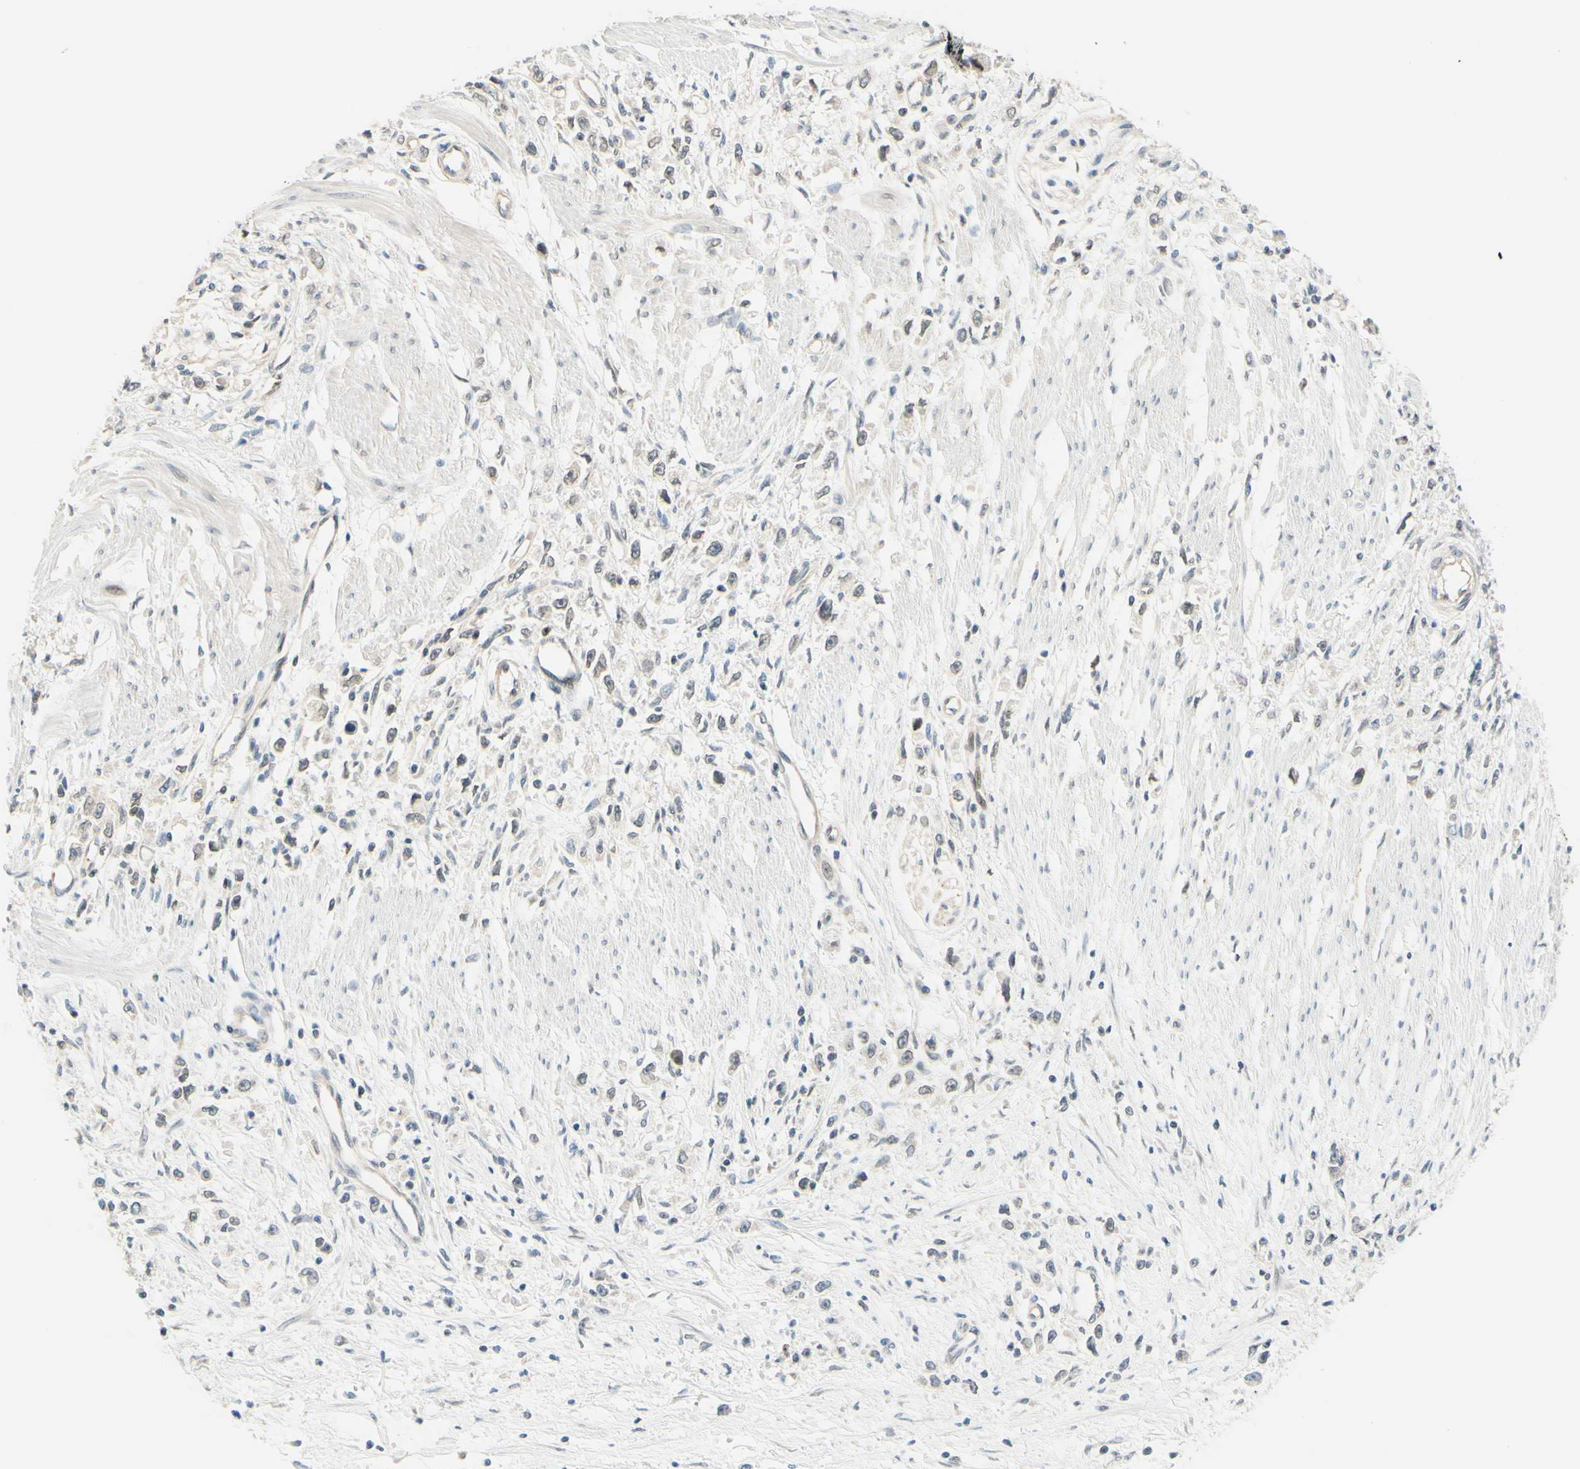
{"staining": {"intensity": "negative", "quantity": "none", "location": "none"}, "tissue": "stomach cancer", "cell_type": "Tumor cells", "image_type": "cancer", "snomed": [{"axis": "morphology", "description": "Adenocarcinoma, NOS"}, {"axis": "topography", "description": "Stomach"}], "caption": "This is a image of immunohistochemistry staining of stomach cancer, which shows no positivity in tumor cells.", "gene": "C2CD2L", "patient": {"sex": "female", "age": 59}}